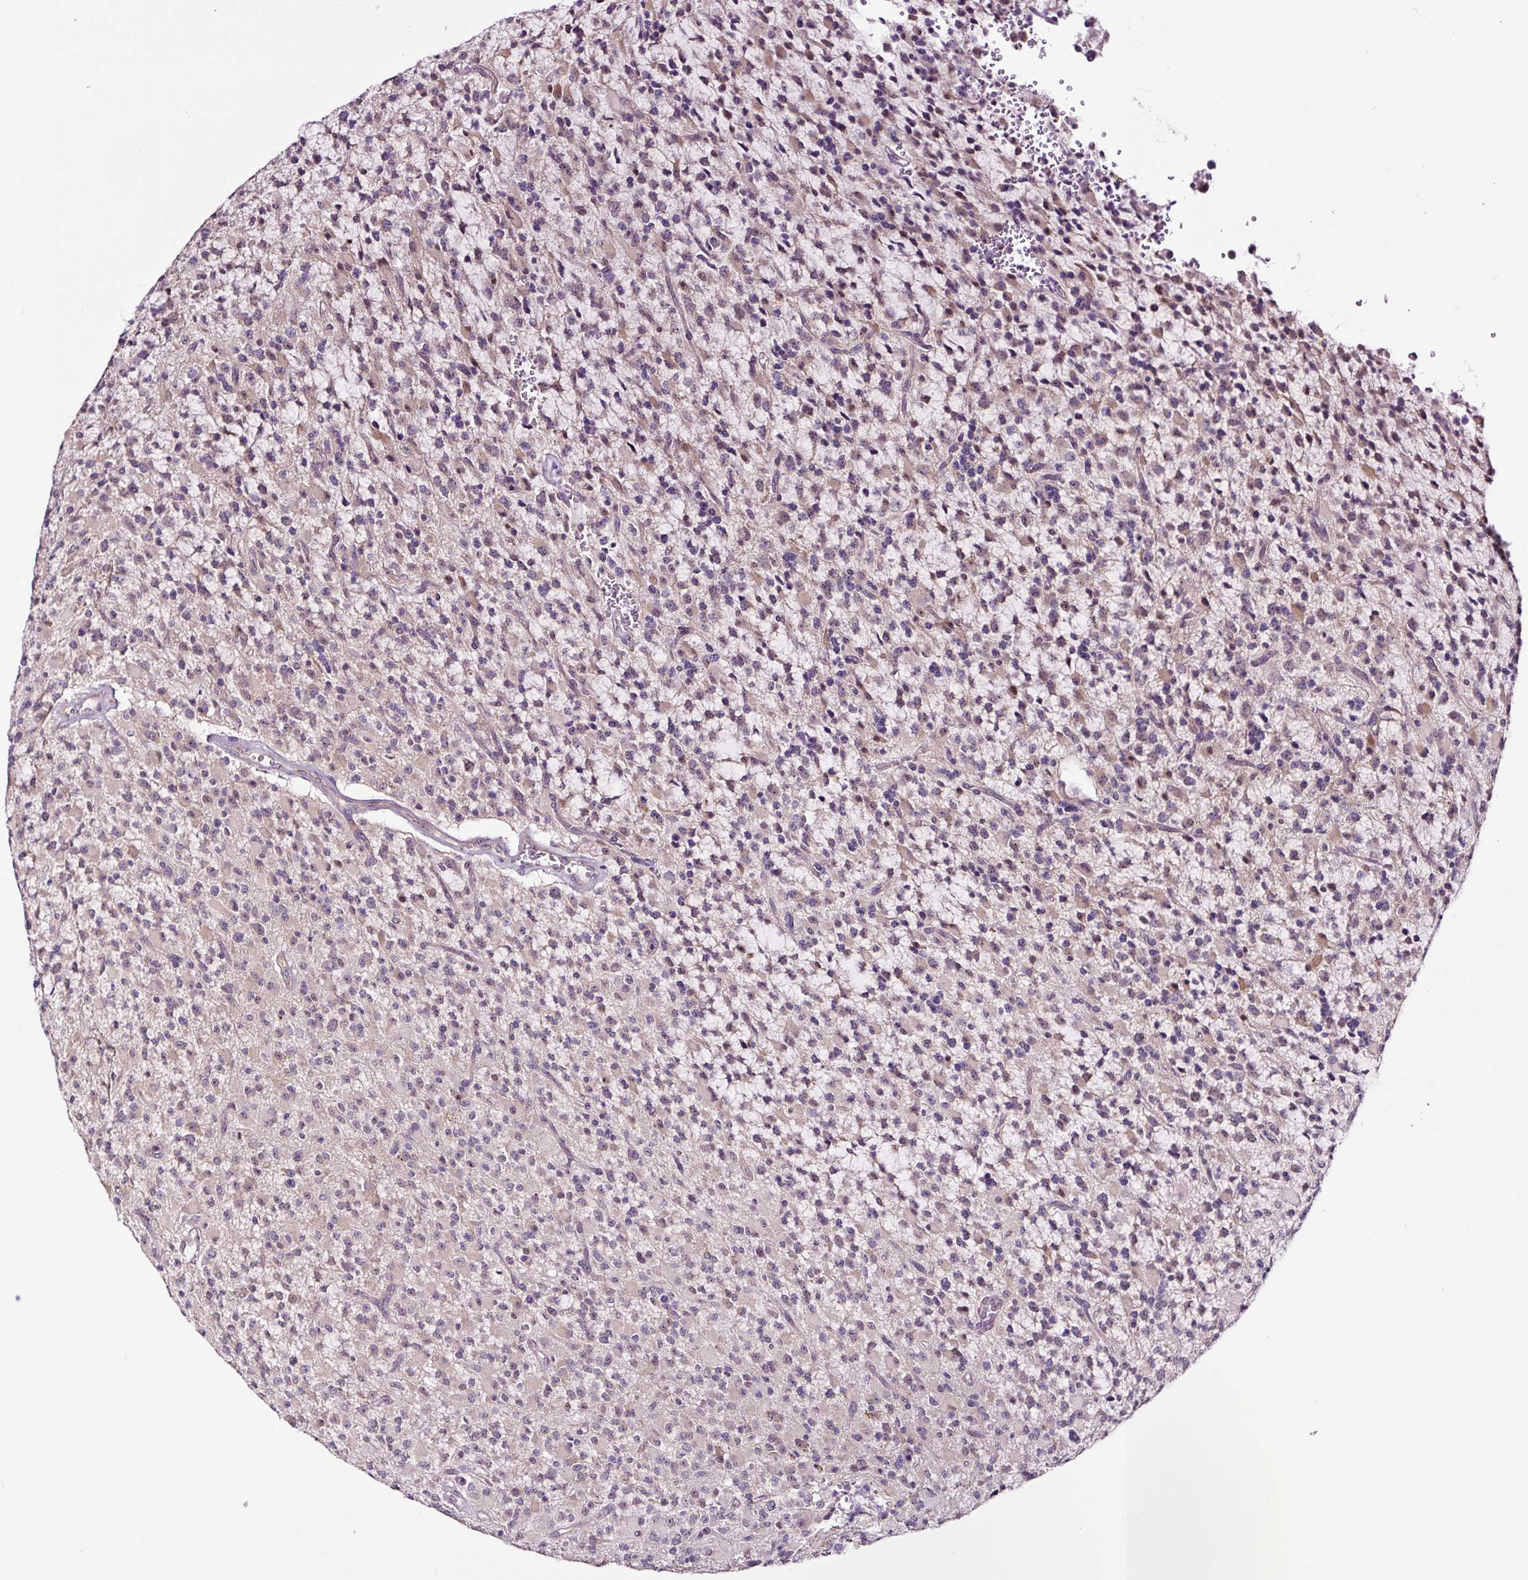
{"staining": {"intensity": "negative", "quantity": "none", "location": "none"}, "tissue": "glioma", "cell_type": "Tumor cells", "image_type": "cancer", "snomed": [{"axis": "morphology", "description": "Glioma, malignant, High grade"}, {"axis": "topography", "description": "Brain"}], "caption": "DAB (3,3'-diaminobenzidine) immunohistochemical staining of human glioma shows no significant expression in tumor cells. (DAB immunohistochemistry (IHC), high magnification).", "gene": "NOM1", "patient": {"sex": "male", "age": 34}}